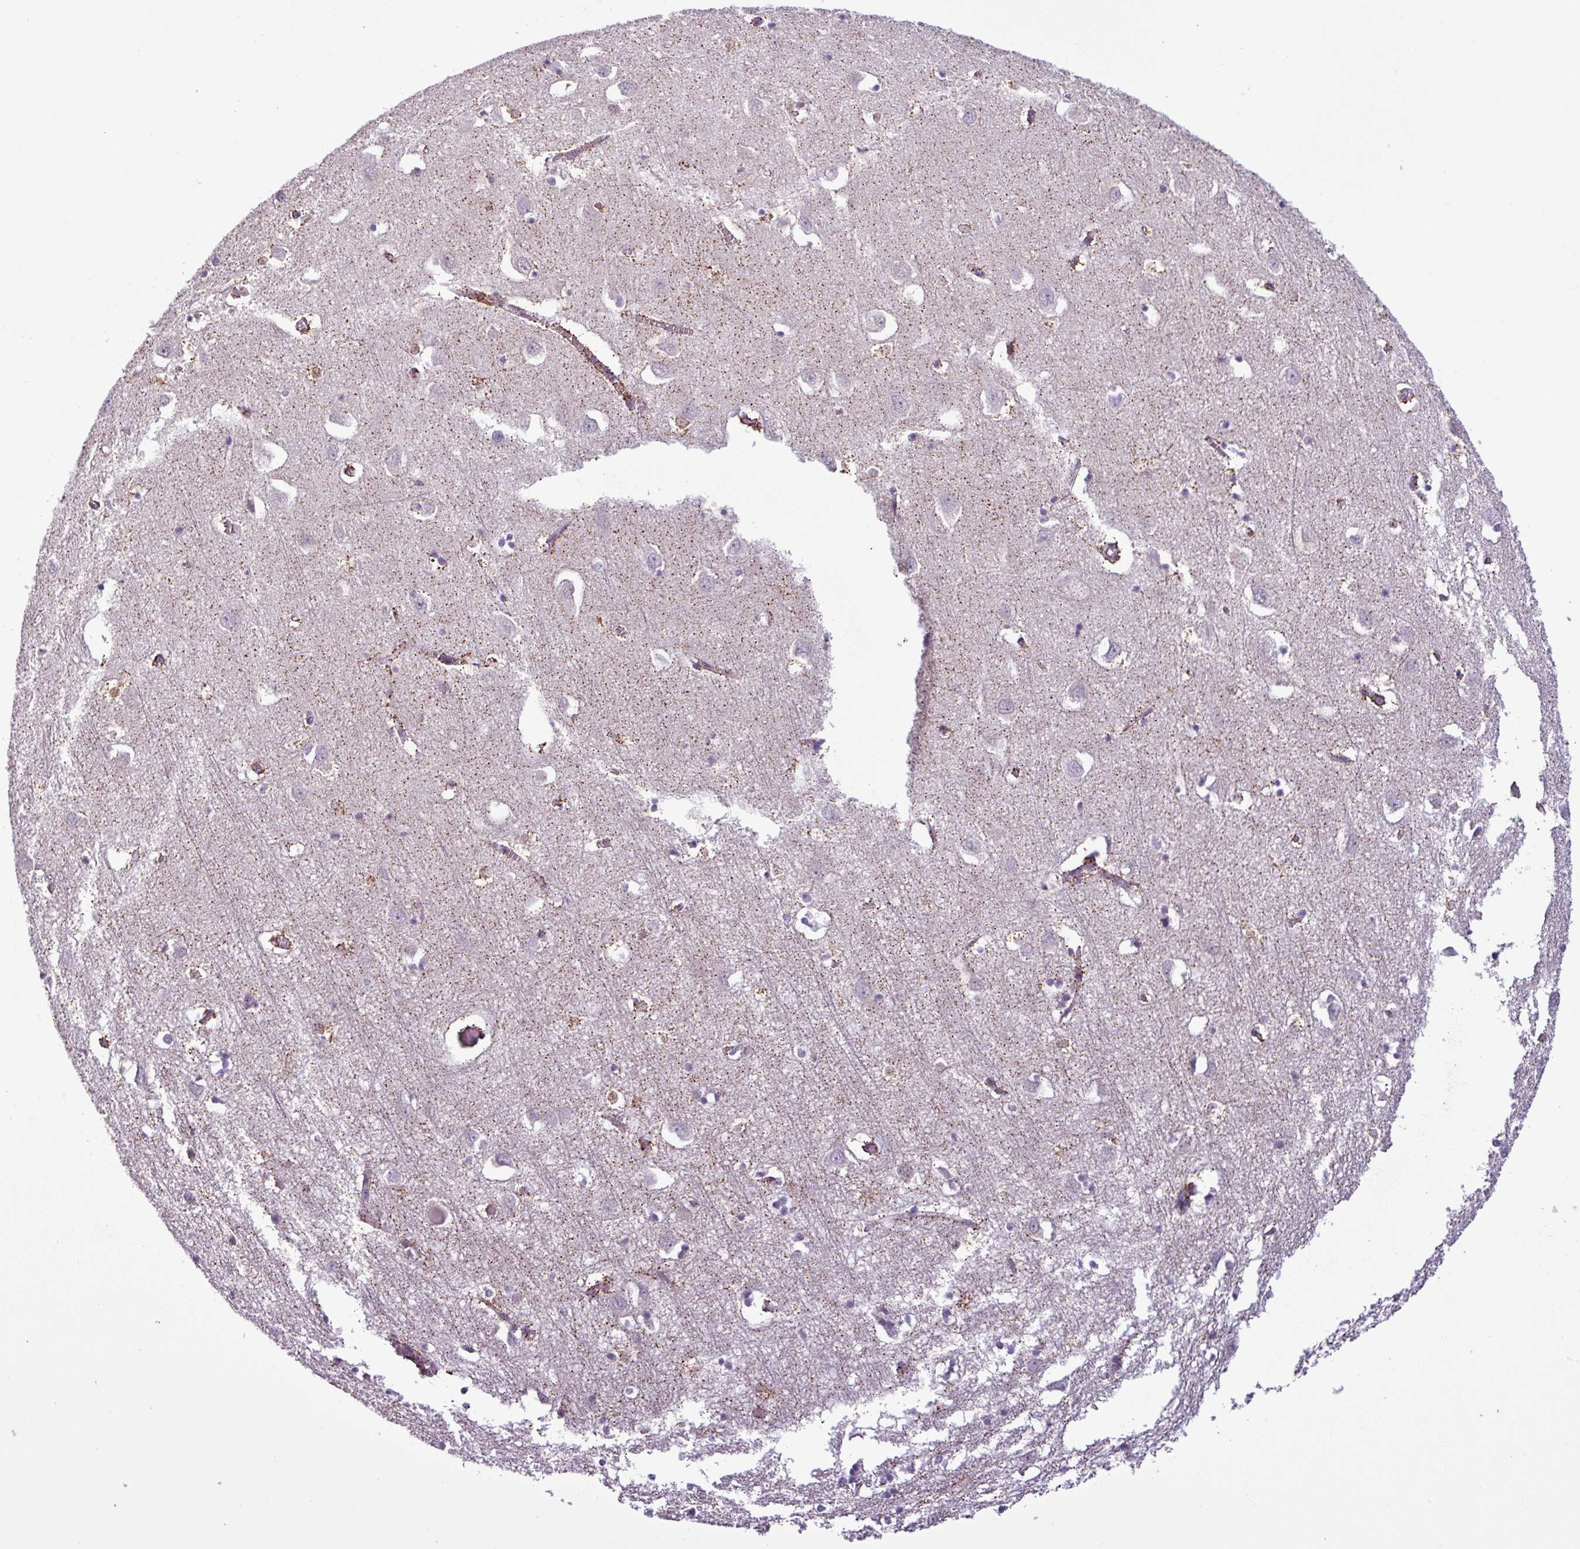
{"staining": {"intensity": "moderate", "quantity": "25%-75%", "location": "cytoplasmic/membranous"}, "tissue": "cerebral cortex", "cell_type": "Endothelial cells", "image_type": "normal", "snomed": [{"axis": "morphology", "description": "Normal tissue, NOS"}, {"axis": "topography", "description": "Cerebral cortex"}], "caption": "Immunohistochemistry of unremarkable cerebral cortex exhibits medium levels of moderate cytoplasmic/membranous expression in about 25%-75% of endothelial cells. (brown staining indicates protein expression, while blue staining denotes nuclei).", "gene": "ZNF667", "patient": {"sex": "male", "age": 70}}